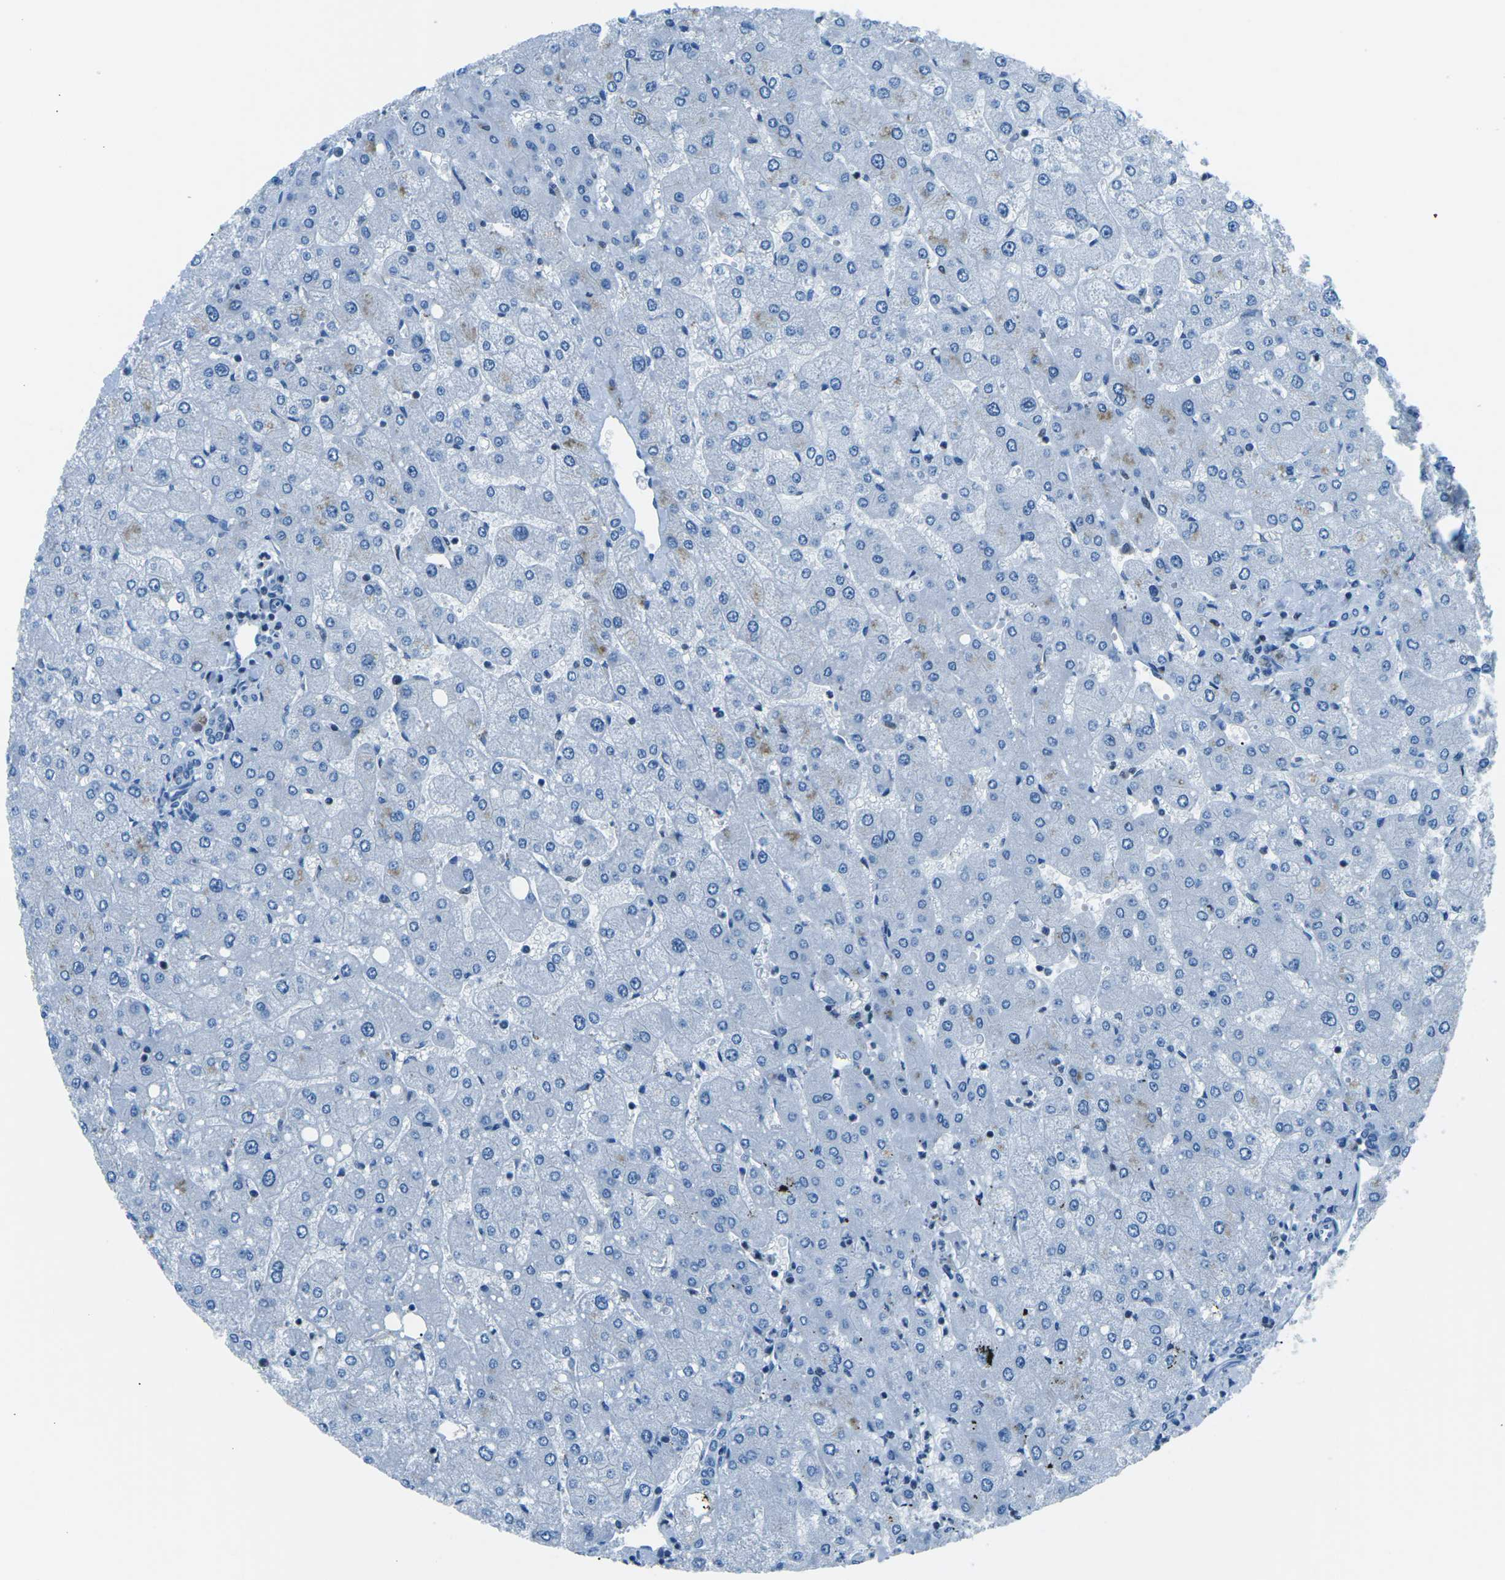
{"staining": {"intensity": "negative", "quantity": "none", "location": "none"}, "tissue": "liver", "cell_type": "Cholangiocytes", "image_type": "normal", "snomed": [{"axis": "morphology", "description": "Normal tissue, NOS"}, {"axis": "topography", "description": "Liver"}], "caption": "This is an immunohistochemistry (IHC) histopathology image of unremarkable human liver. There is no expression in cholangiocytes.", "gene": "CELF2", "patient": {"sex": "male", "age": 55}}